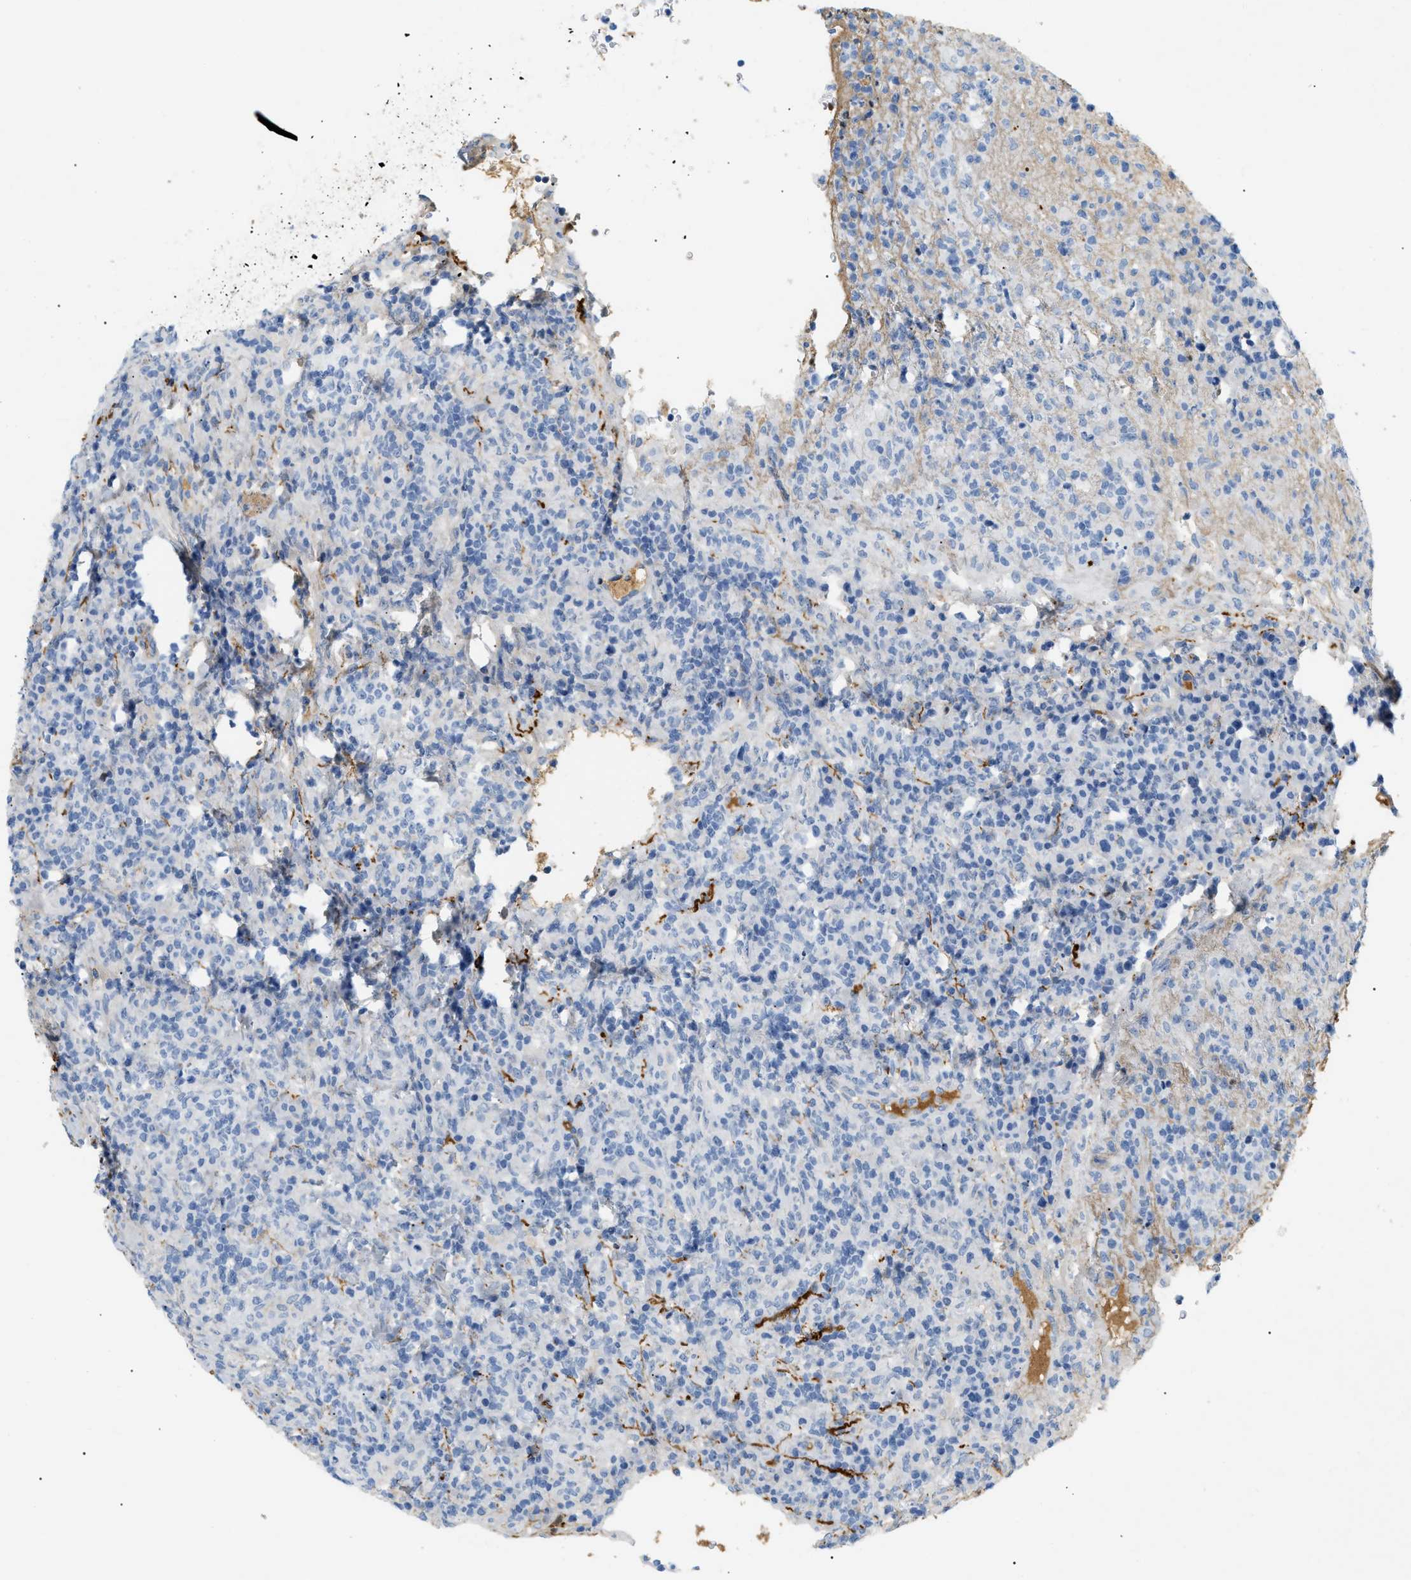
{"staining": {"intensity": "negative", "quantity": "none", "location": "none"}, "tissue": "lymphoma", "cell_type": "Tumor cells", "image_type": "cancer", "snomed": [{"axis": "morphology", "description": "Malignant lymphoma, non-Hodgkin's type, High grade"}, {"axis": "topography", "description": "Lymph node"}], "caption": "The micrograph demonstrates no staining of tumor cells in high-grade malignant lymphoma, non-Hodgkin's type.", "gene": "CFH", "patient": {"sex": "female", "age": 76}}